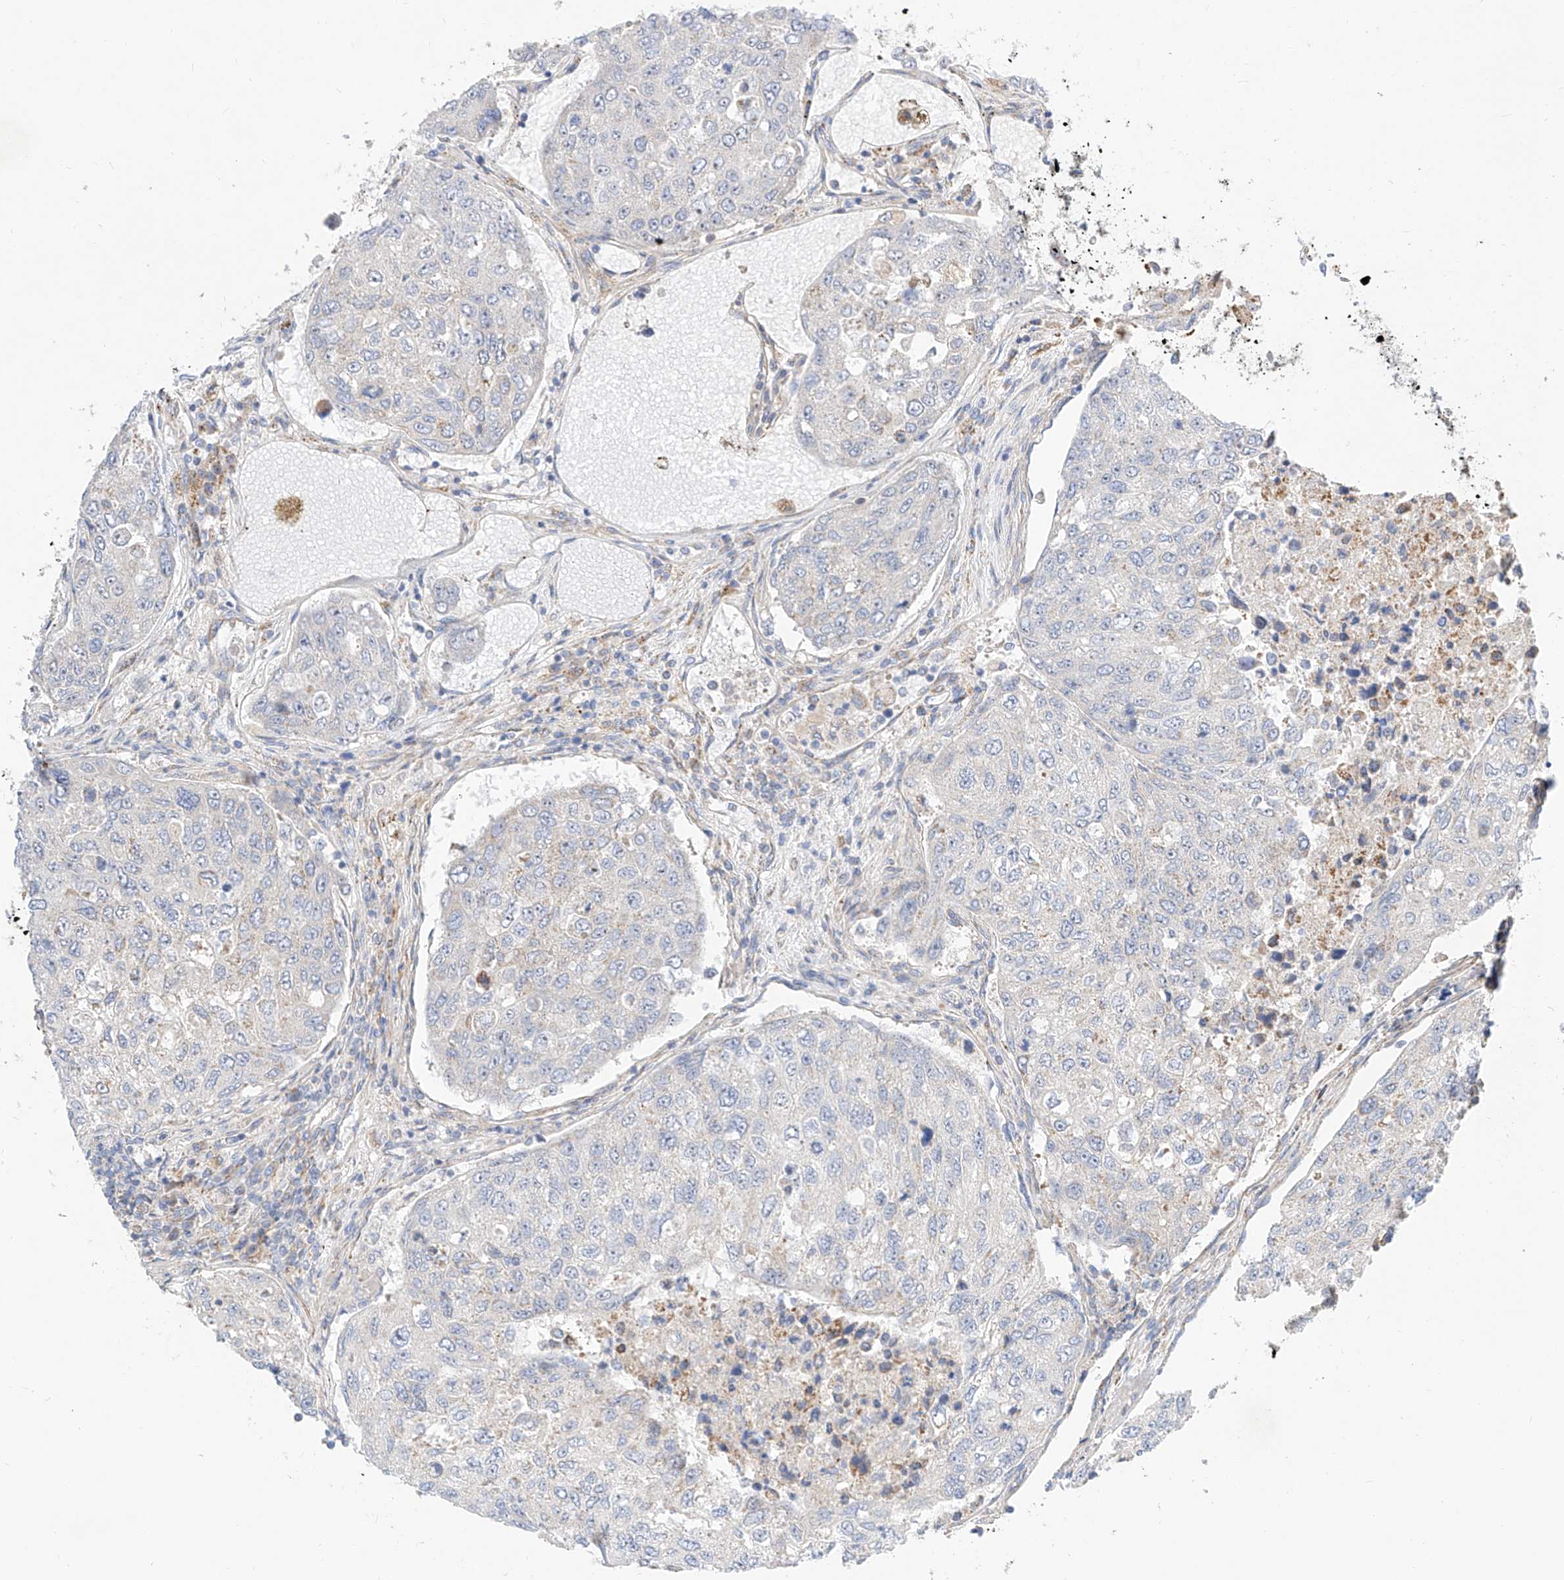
{"staining": {"intensity": "negative", "quantity": "none", "location": "none"}, "tissue": "urothelial cancer", "cell_type": "Tumor cells", "image_type": "cancer", "snomed": [{"axis": "morphology", "description": "Urothelial carcinoma, High grade"}, {"axis": "topography", "description": "Lymph node"}, {"axis": "topography", "description": "Urinary bladder"}], "caption": "An IHC histopathology image of urothelial carcinoma (high-grade) is shown. There is no staining in tumor cells of urothelial carcinoma (high-grade).", "gene": "CST9", "patient": {"sex": "male", "age": 51}}